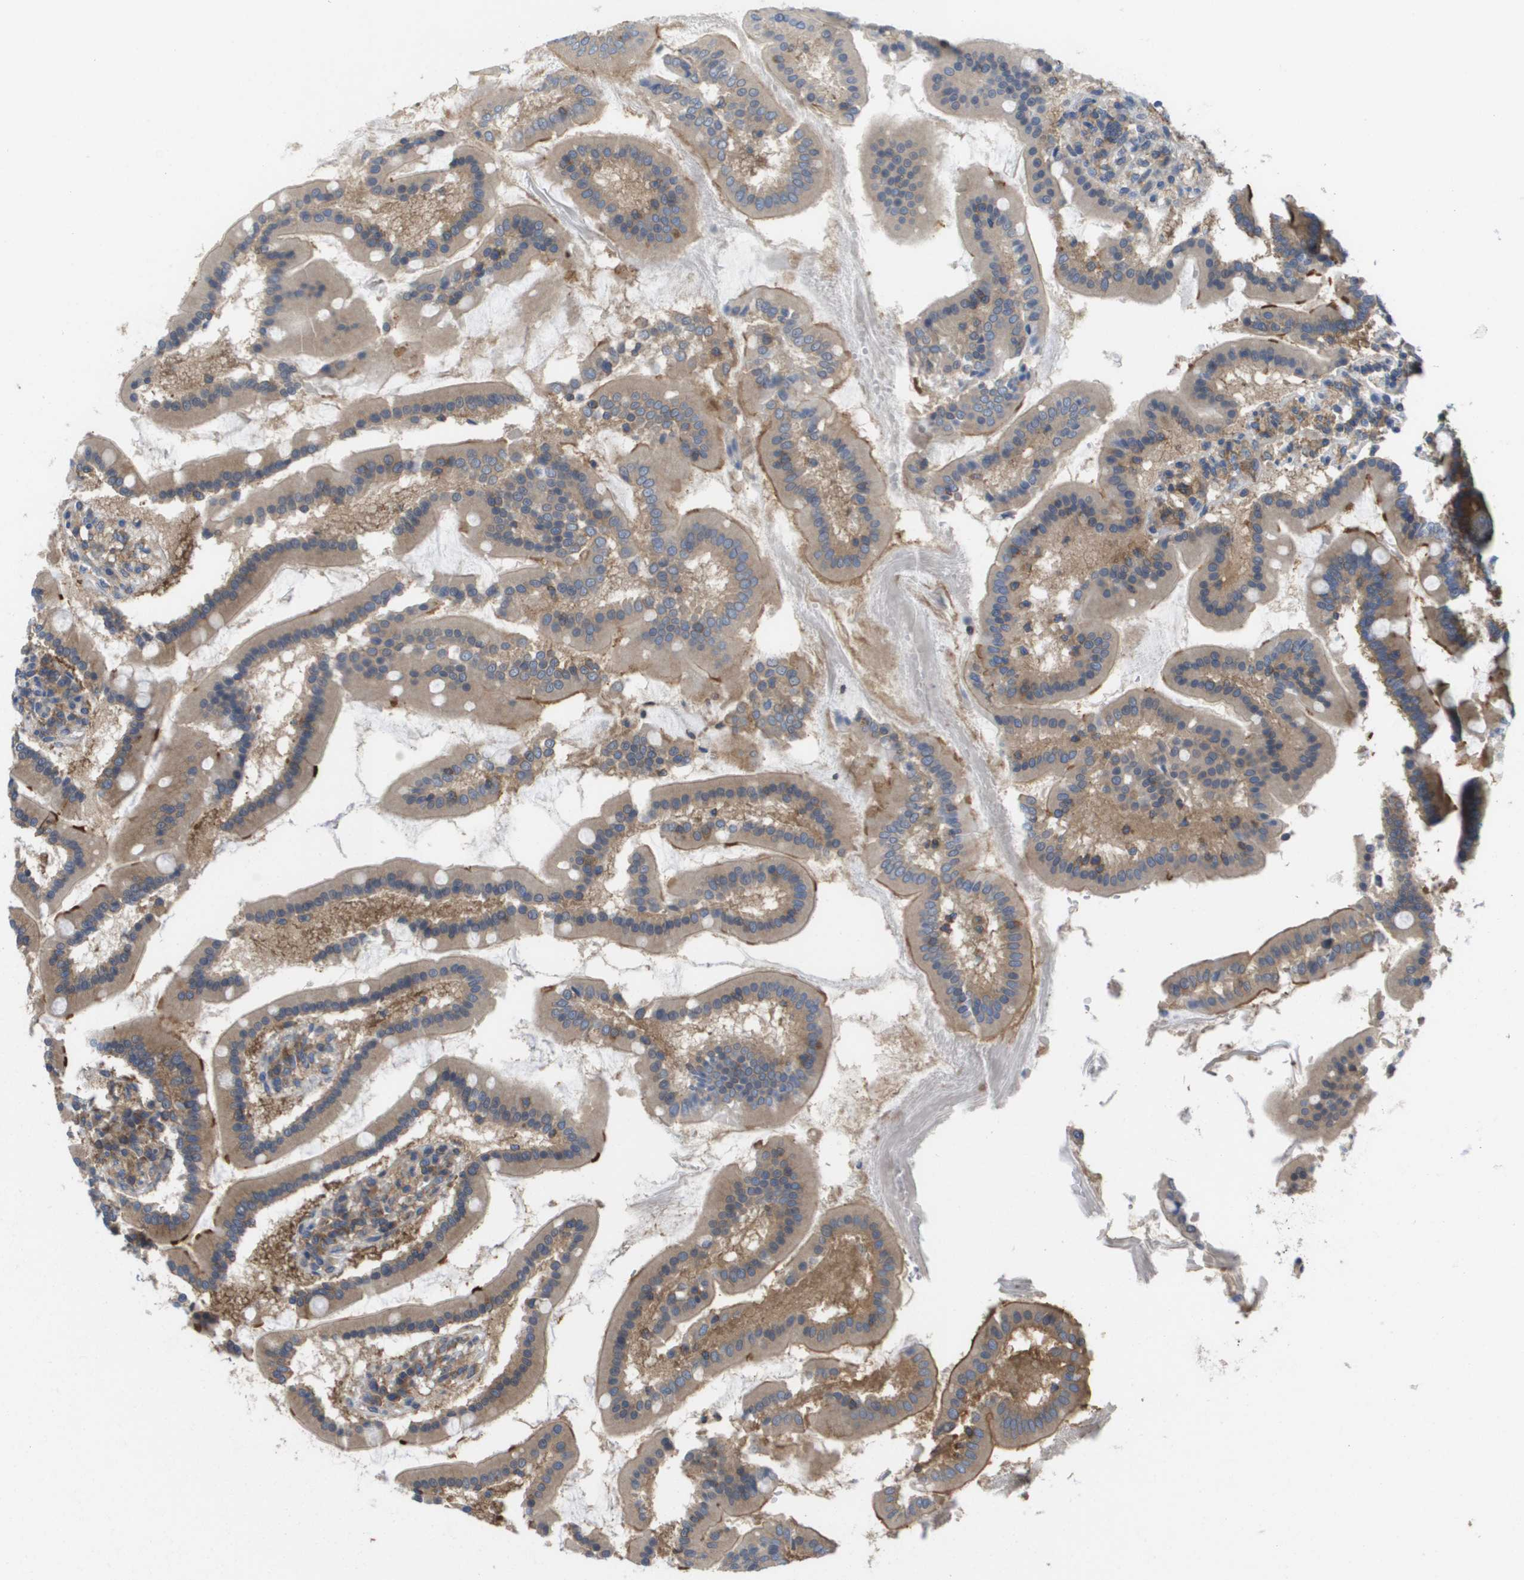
{"staining": {"intensity": "strong", "quantity": ">75%", "location": "cytoplasmic/membranous"}, "tissue": "duodenum", "cell_type": "Glandular cells", "image_type": "normal", "snomed": [{"axis": "morphology", "description": "Normal tissue, NOS"}, {"axis": "topography", "description": "Duodenum"}], "caption": "A histopathology image of human duodenum stained for a protein demonstrates strong cytoplasmic/membranous brown staining in glandular cells.", "gene": "EIF4G2", "patient": {"sex": "male", "age": 50}}